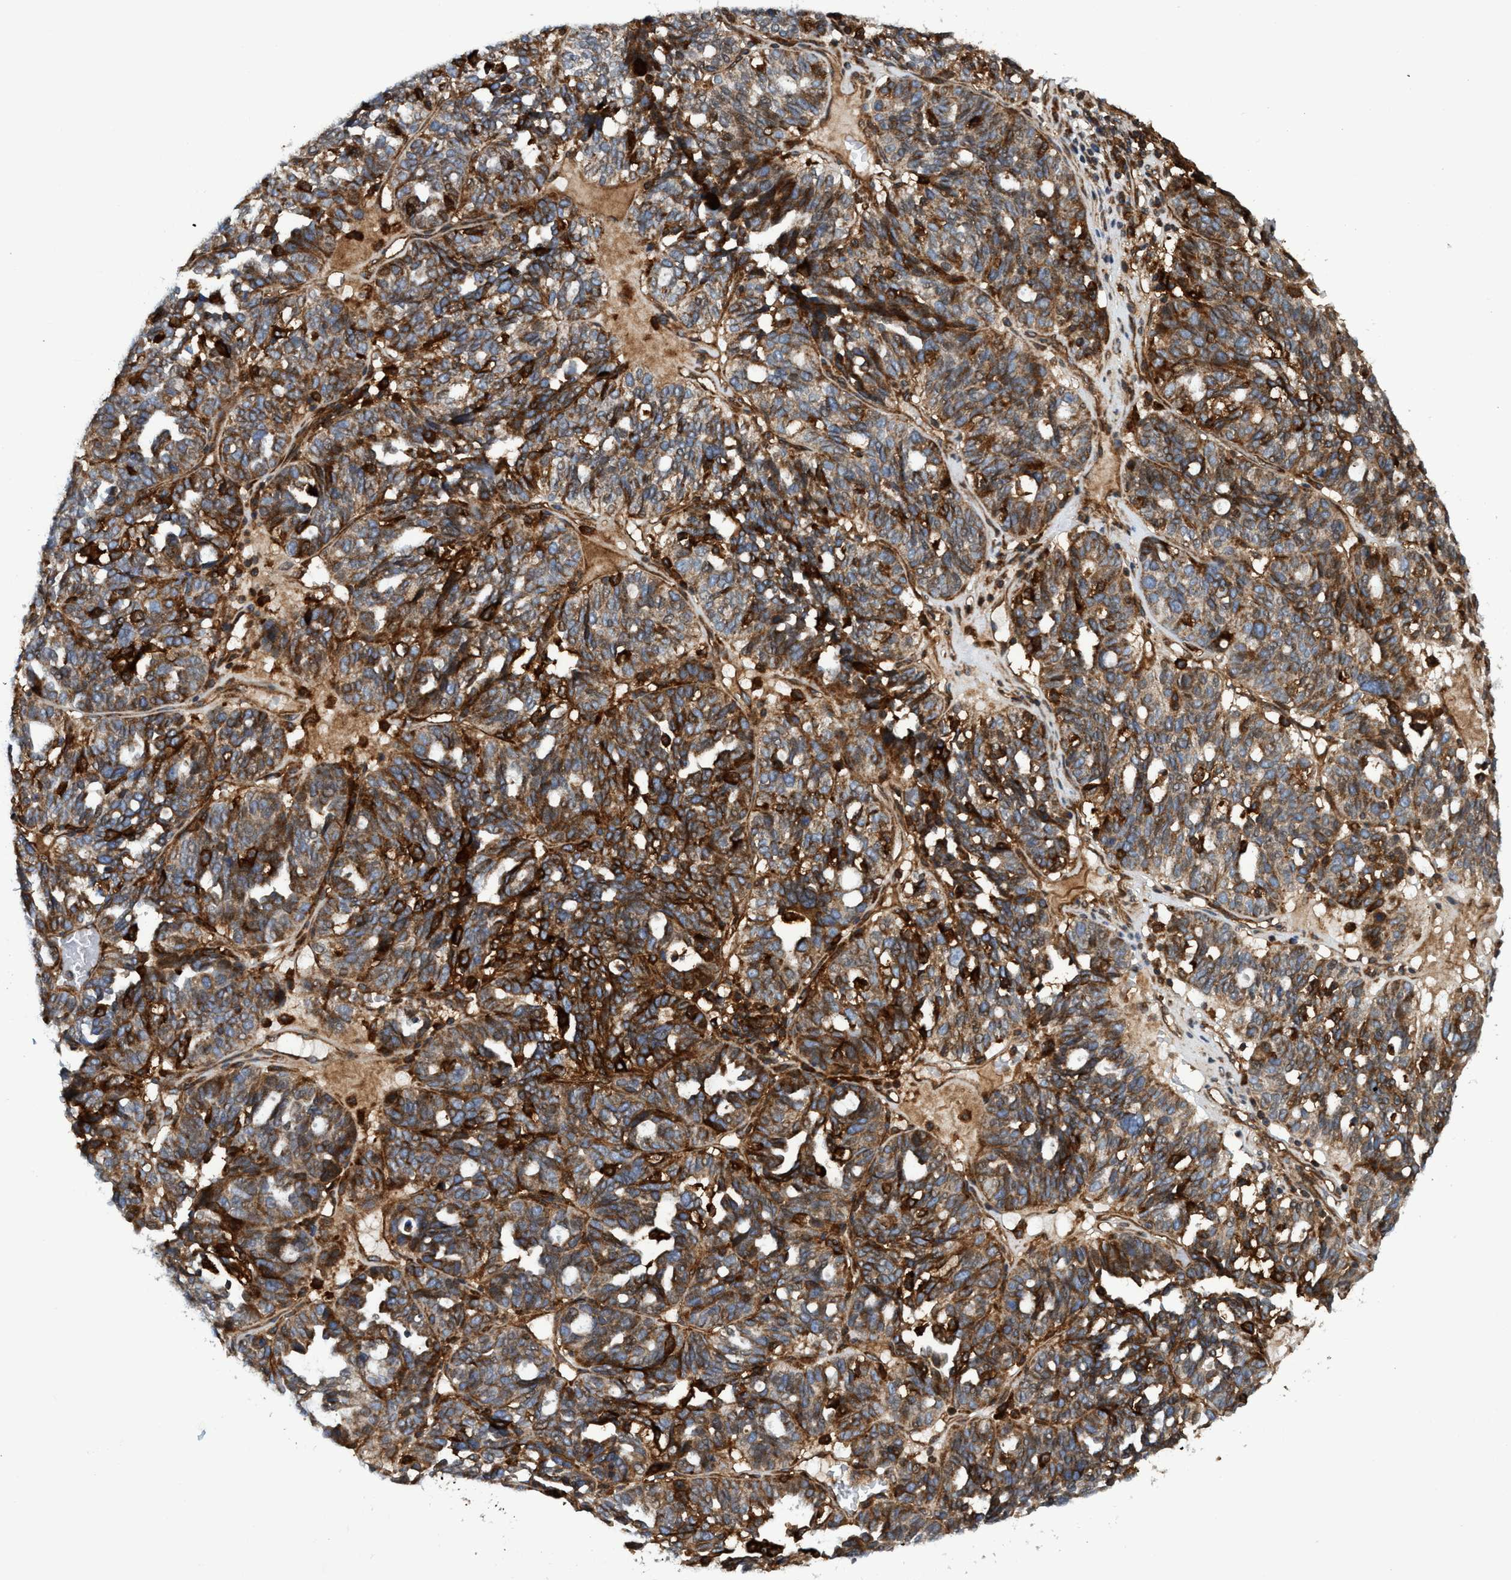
{"staining": {"intensity": "strong", "quantity": ">75%", "location": "cytoplasmic/membranous"}, "tissue": "ovarian cancer", "cell_type": "Tumor cells", "image_type": "cancer", "snomed": [{"axis": "morphology", "description": "Cystadenocarcinoma, serous, NOS"}, {"axis": "topography", "description": "Ovary"}], "caption": "Strong cytoplasmic/membranous expression for a protein is appreciated in approximately >75% of tumor cells of ovarian serous cystadenocarcinoma using immunohistochemistry.", "gene": "SLC16A3", "patient": {"sex": "female", "age": 59}}